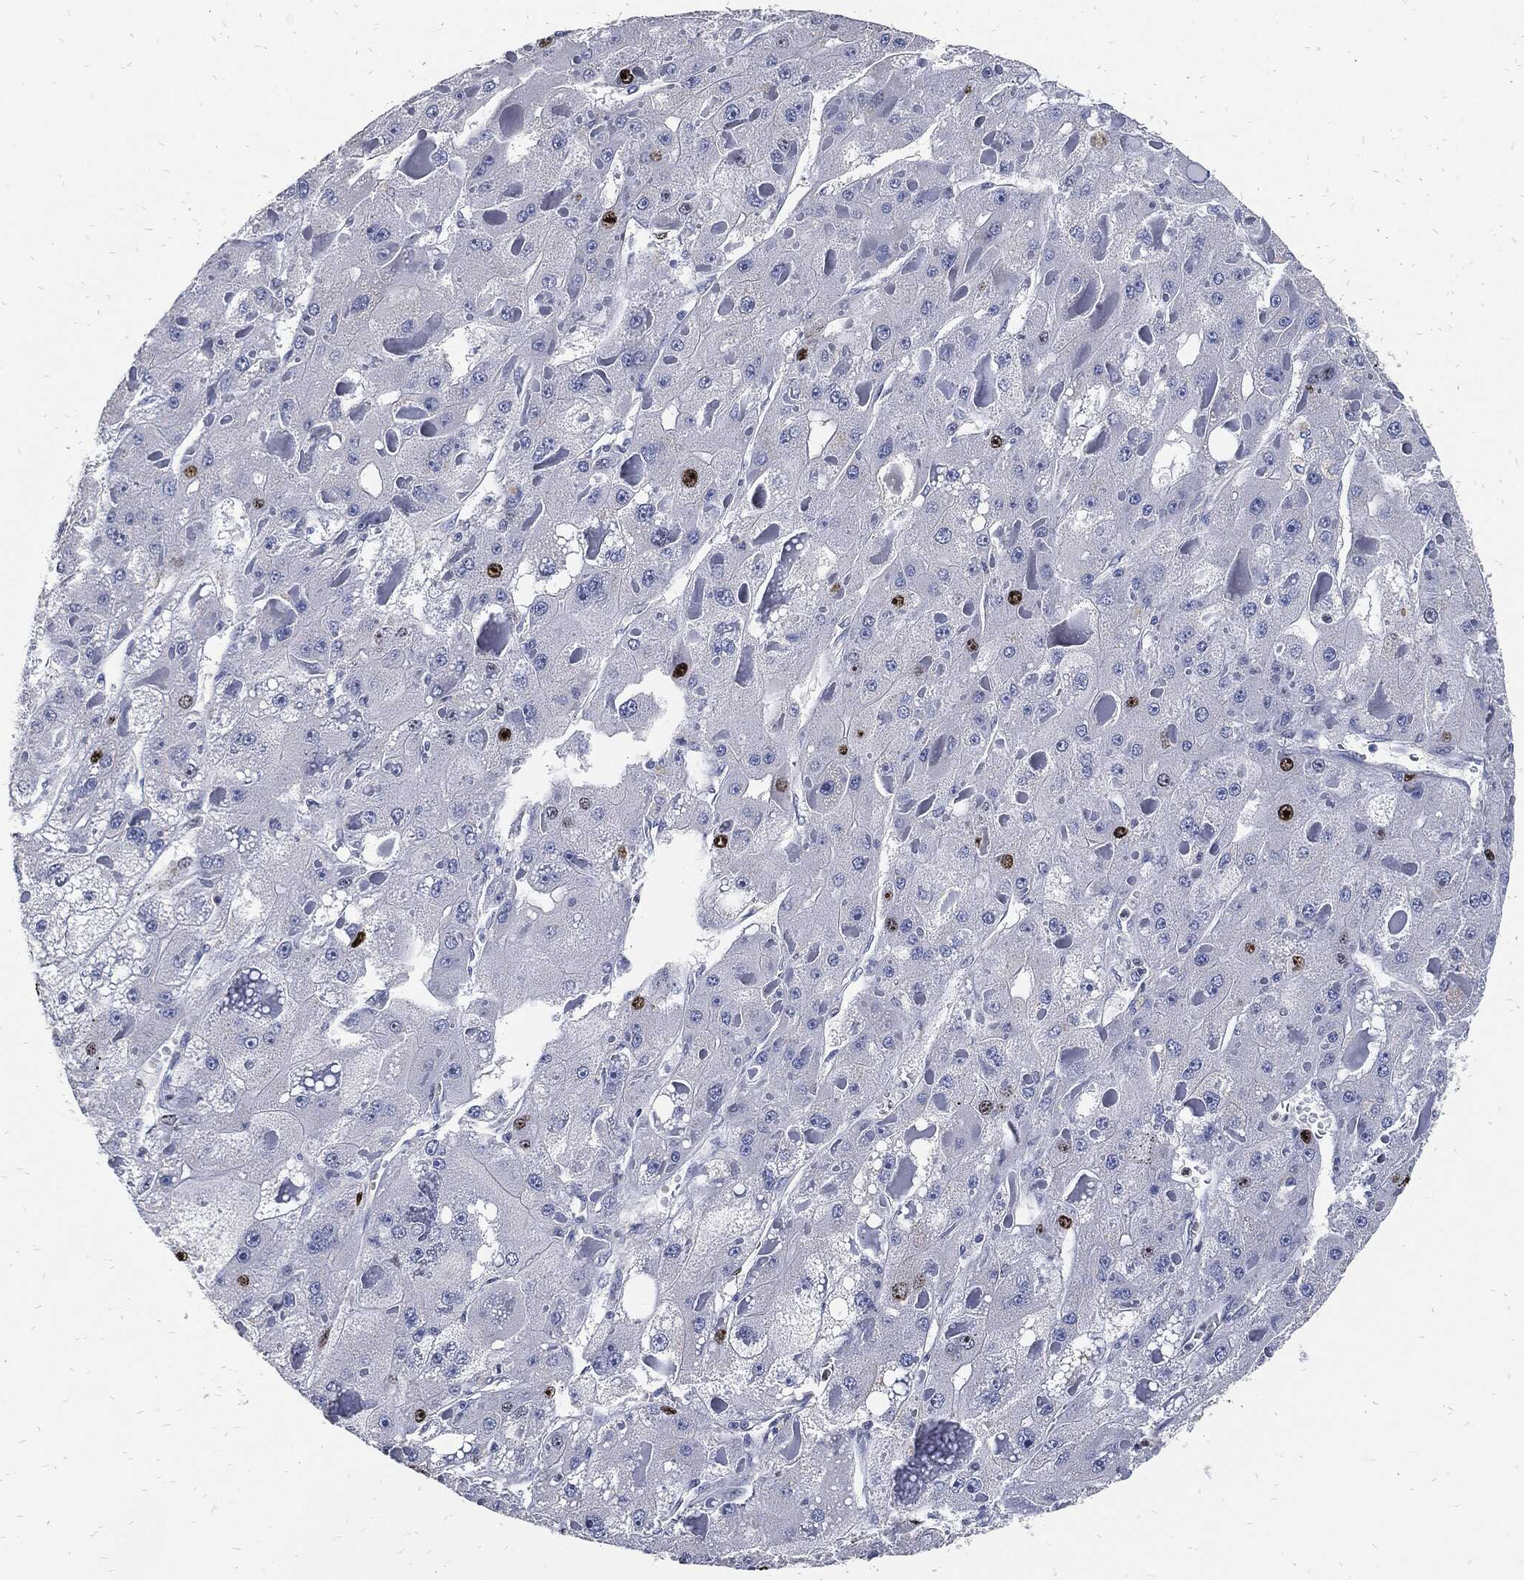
{"staining": {"intensity": "negative", "quantity": "none", "location": "none"}, "tissue": "liver cancer", "cell_type": "Tumor cells", "image_type": "cancer", "snomed": [{"axis": "morphology", "description": "Carcinoma, Hepatocellular, NOS"}, {"axis": "topography", "description": "Liver"}], "caption": "This is an IHC histopathology image of human hepatocellular carcinoma (liver). There is no staining in tumor cells.", "gene": "MKI67", "patient": {"sex": "female", "age": 73}}